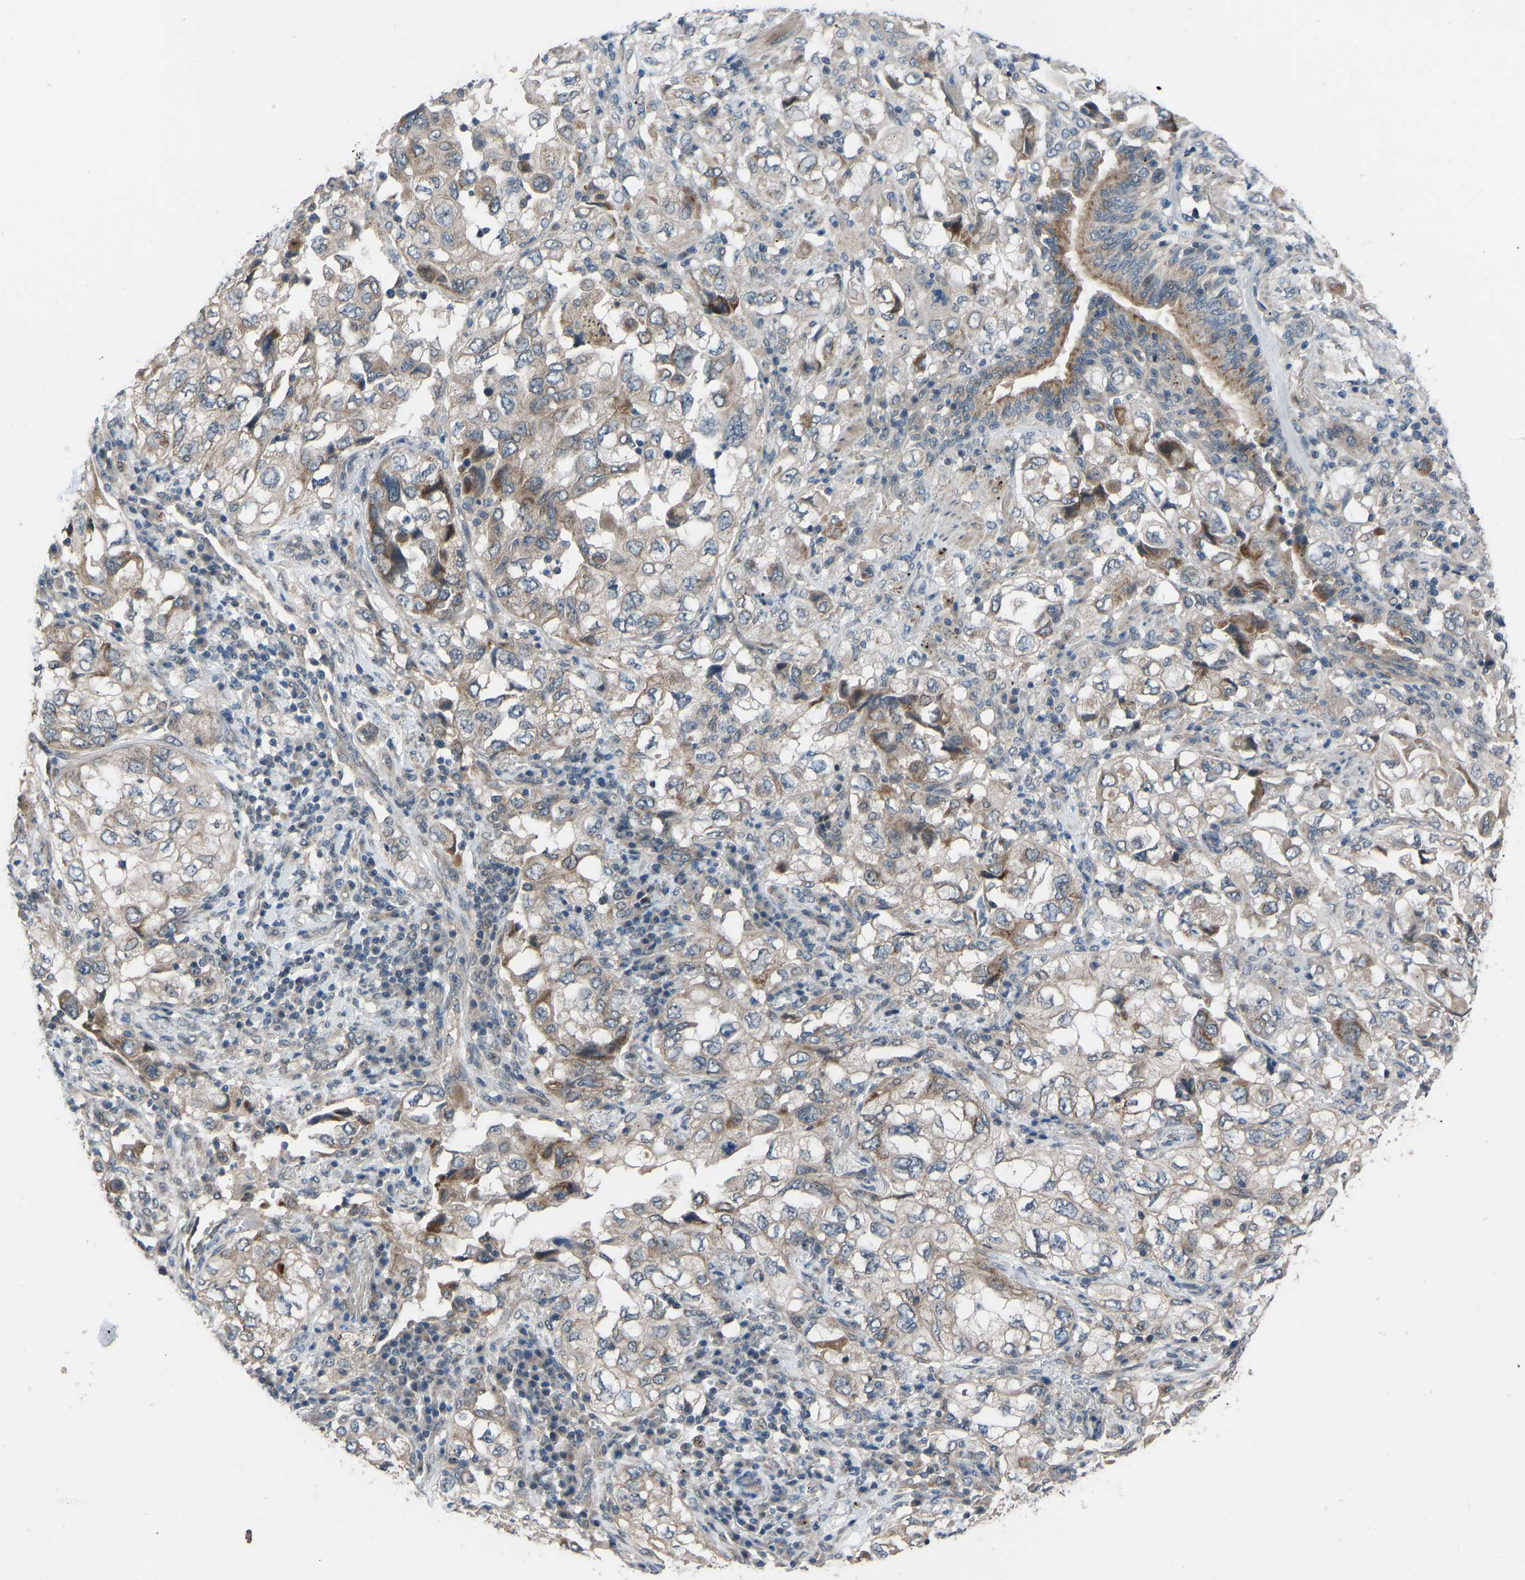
{"staining": {"intensity": "weak", "quantity": ">75%", "location": "cytoplasmic/membranous"}, "tissue": "lung cancer", "cell_type": "Tumor cells", "image_type": "cancer", "snomed": [{"axis": "morphology", "description": "Adenocarcinoma, NOS"}, {"axis": "topography", "description": "Lung"}], "caption": "DAB immunohistochemical staining of human lung cancer (adenocarcinoma) shows weak cytoplasmic/membranous protein positivity in about >75% of tumor cells. (DAB (3,3'-diaminobenzidine) IHC with brightfield microscopy, high magnification).", "gene": "CDK2AP1", "patient": {"sex": "male", "age": 64}}